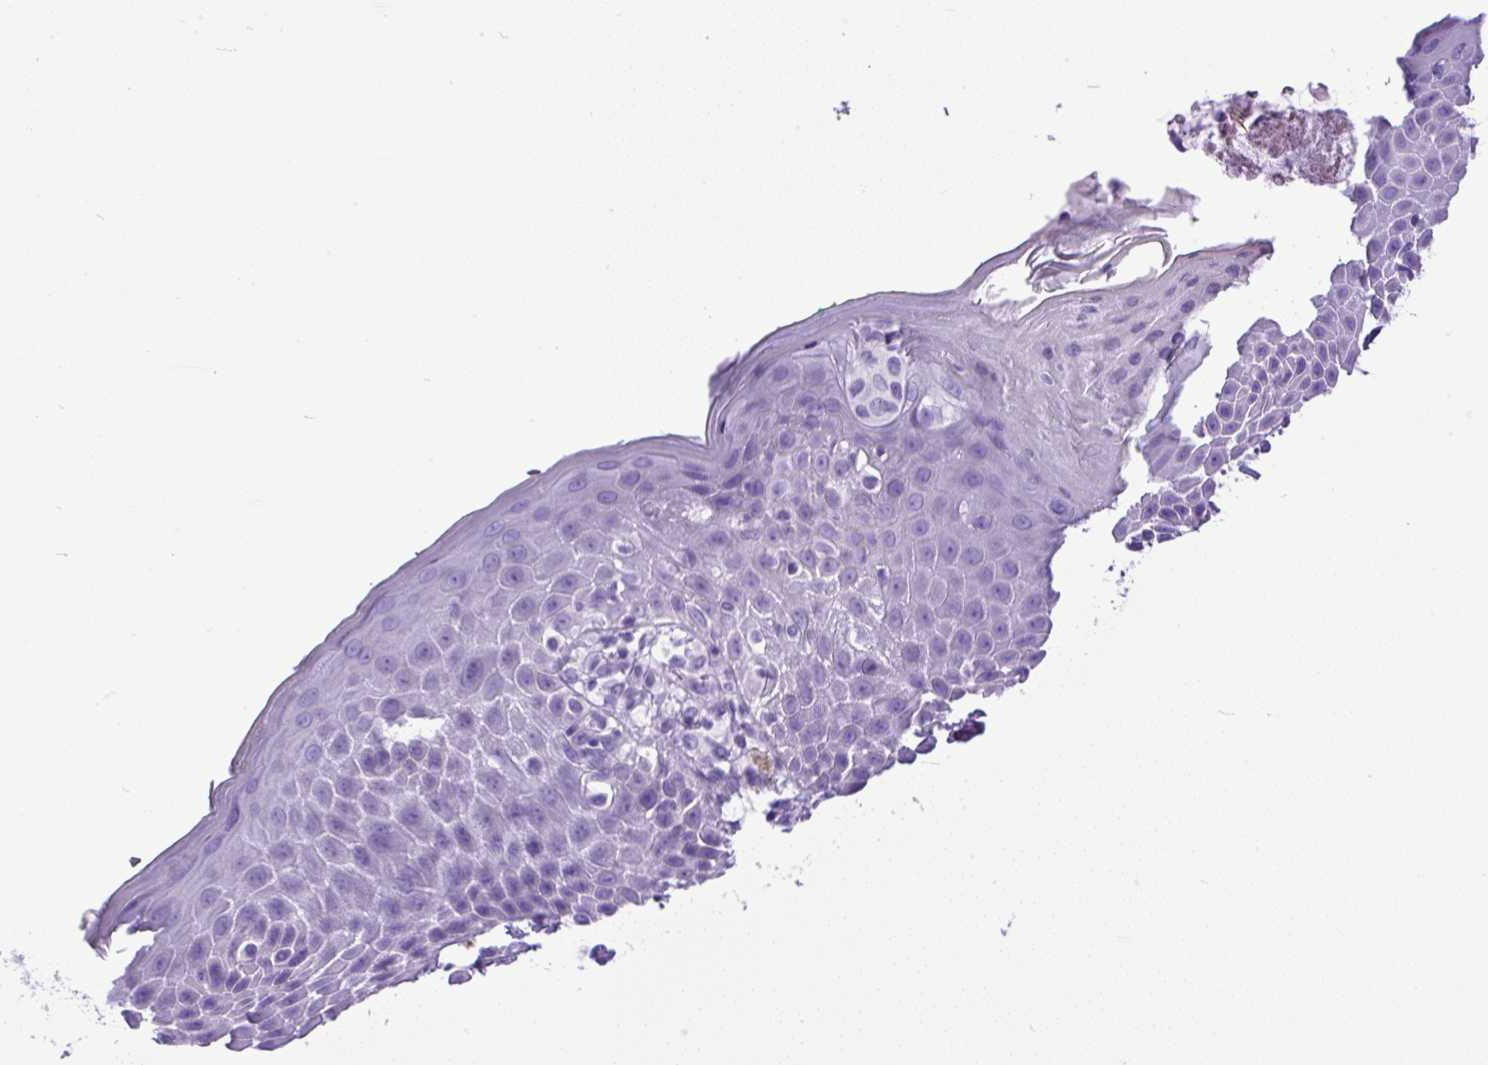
{"staining": {"intensity": "negative", "quantity": "none", "location": "none"}, "tissue": "skin", "cell_type": "Epidermal cells", "image_type": "normal", "snomed": [{"axis": "morphology", "description": "Normal tissue, NOS"}, {"axis": "topography", "description": "Peripheral nerve tissue"}], "caption": "Epidermal cells are negative for brown protein staining in benign skin. Brightfield microscopy of immunohistochemistry stained with DAB (3,3'-diaminobenzidine) (brown) and hematoxylin (blue), captured at high magnification.", "gene": "CEL", "patient": {"sex": "male", "age": 51}}